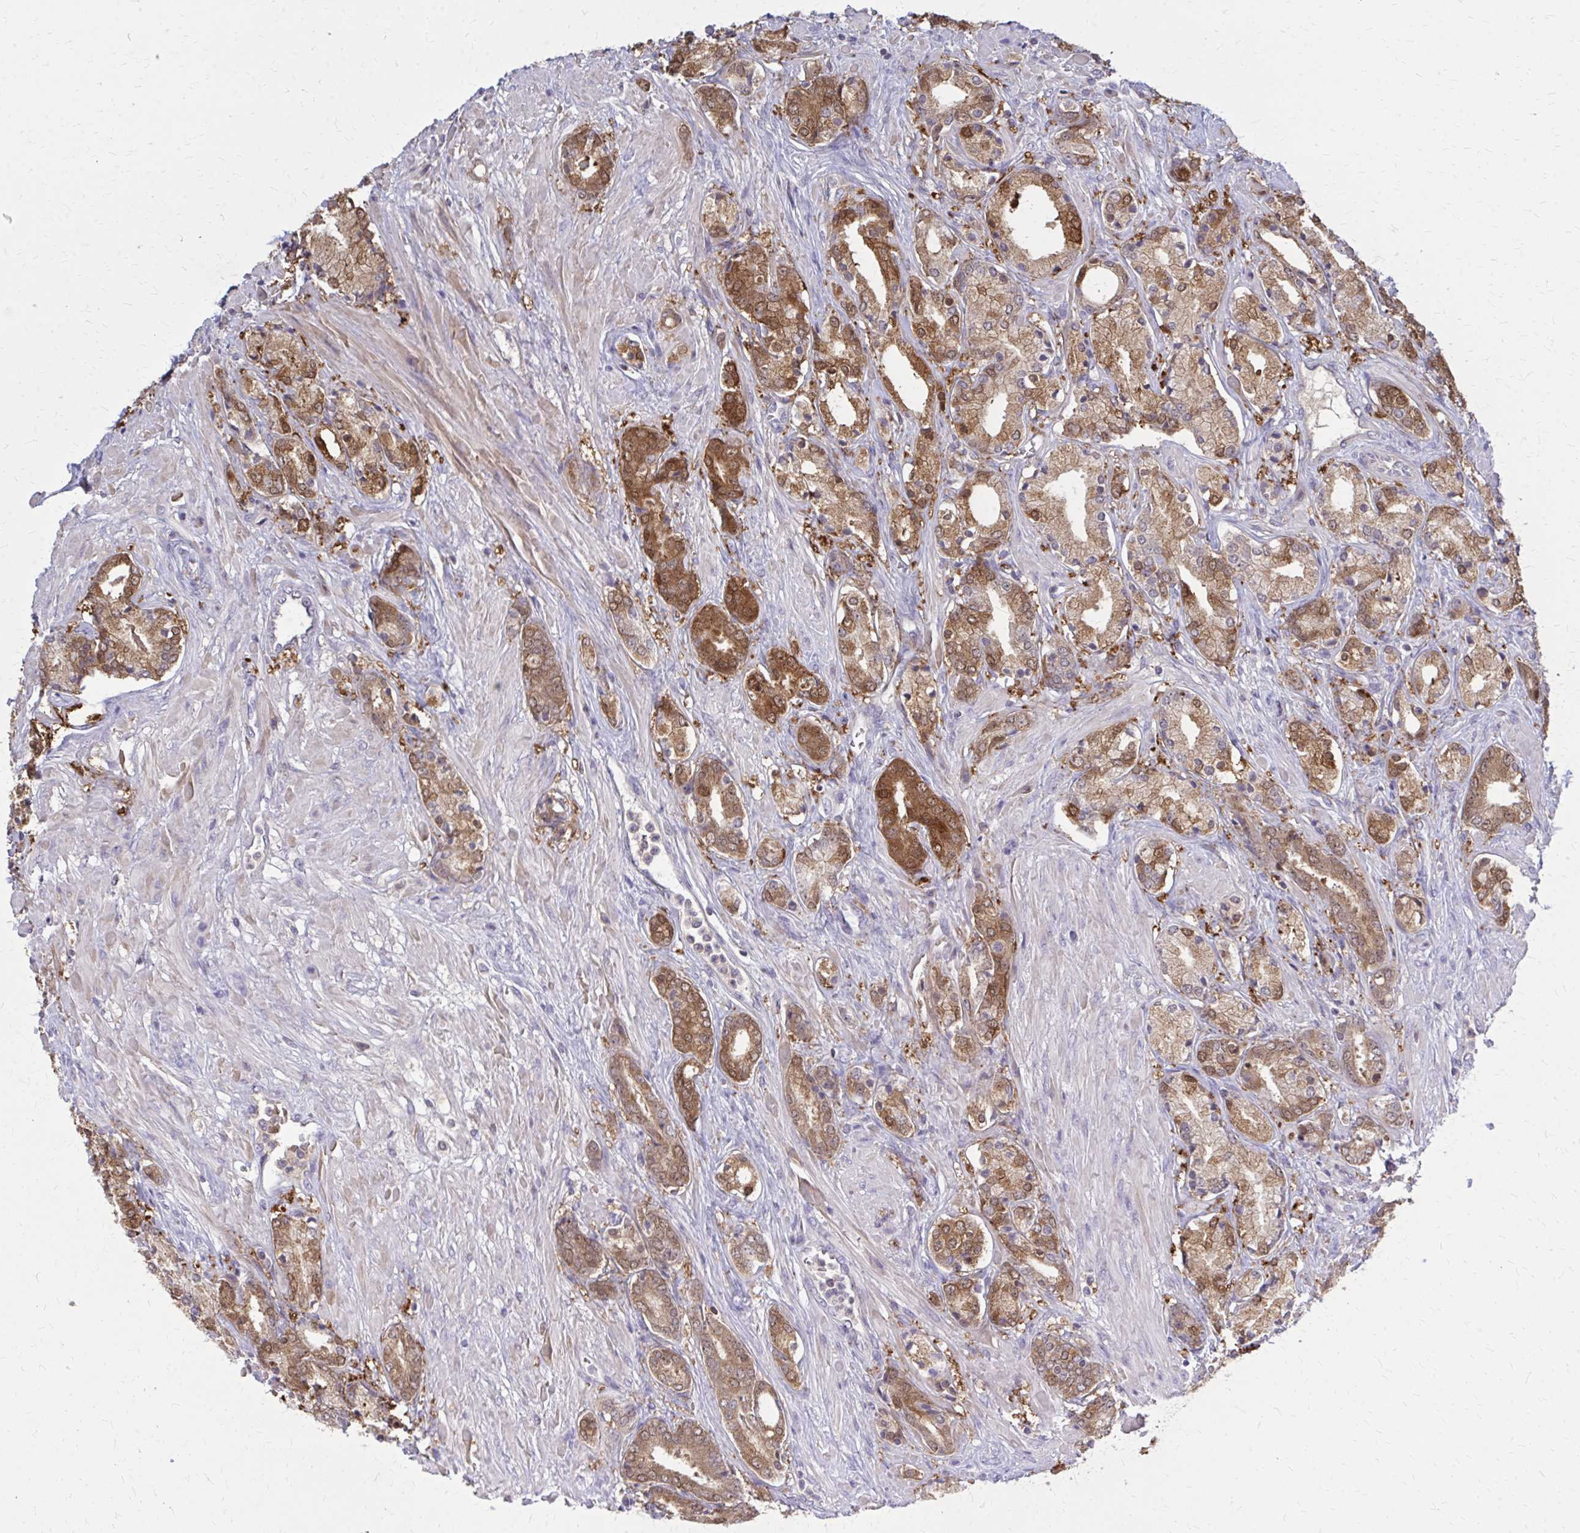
{"staining": {"intensity": "moderate", "quantity": ">75%", "location": "cytoplasmic/membranous"}, "tissue": "prostate cancer", "cell_type": "Tumor cells", "image_type": "cancer", "snomed": [{"axis": "morphology", "description": "Adenocarcinoma, High grade"}, {"axis": "topography", "description": "Prostate"}], "caption": "Prostate high-grade adenocarcinoma stained for a protein (brown) shows moderate cytoplasmic/membranous positive expression in approximately >75% of tumor cells.", "gene": "DBI", "patient": {"sex": "male", "age": 56}}